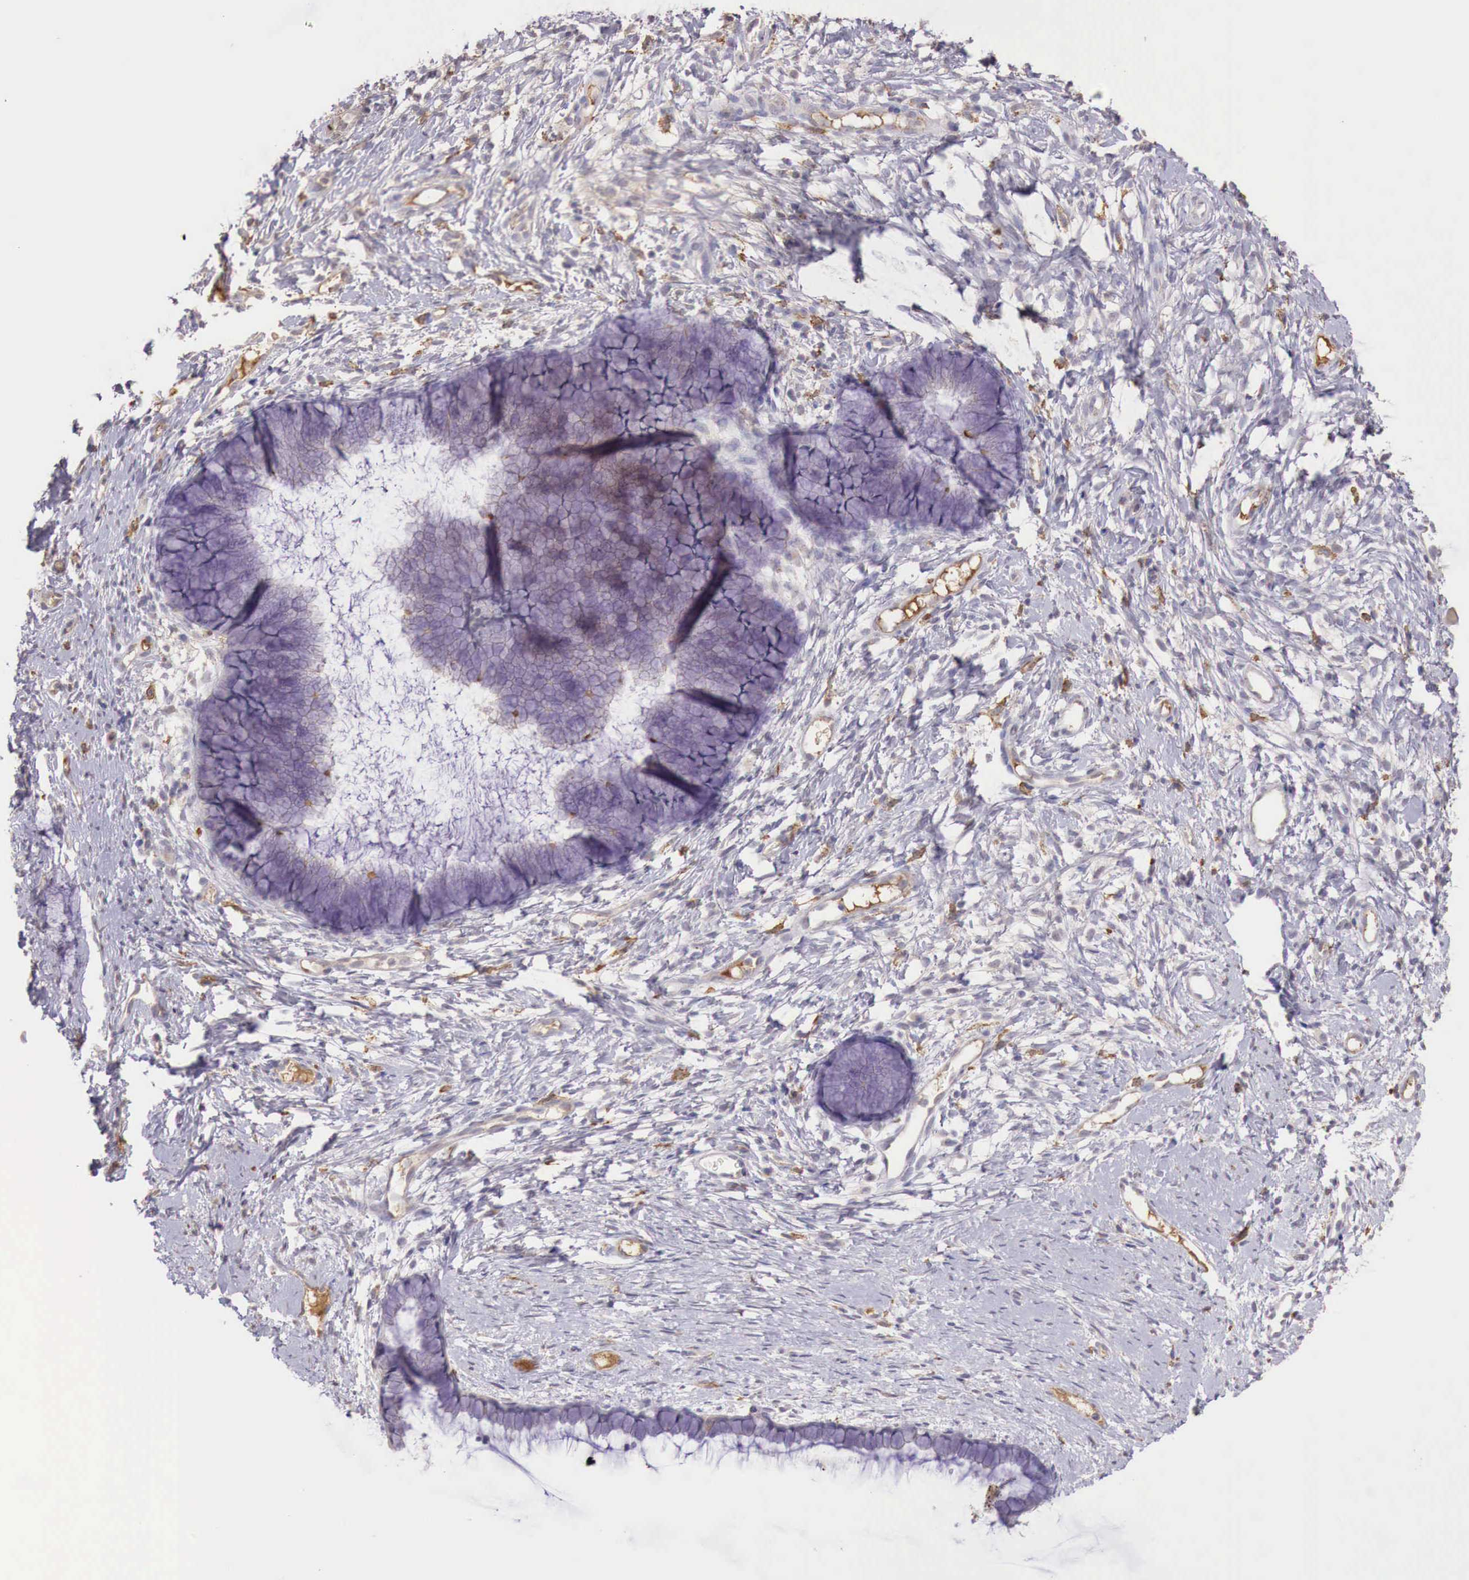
{"staining": {"intensity": "weak", "quantity": "25%-75%", "location": "cytoplasmic/membranous"}, "tissue": "cervix", "cell_type": "Glandular cells", "image_type": "normal", "snomed": [{"axis": "morphology", "description": "Normal tissue, NOS"}, {"axis": "topography", "description": "Cervix"}], "caption": "Protein staining of benign cervix demonstrates weak cytoplasmic/membranous positivity in approximately 25%-75% of glandular cells.", "gene": "CHRDL1", "patient": {"sex": "female", "age": 82}}